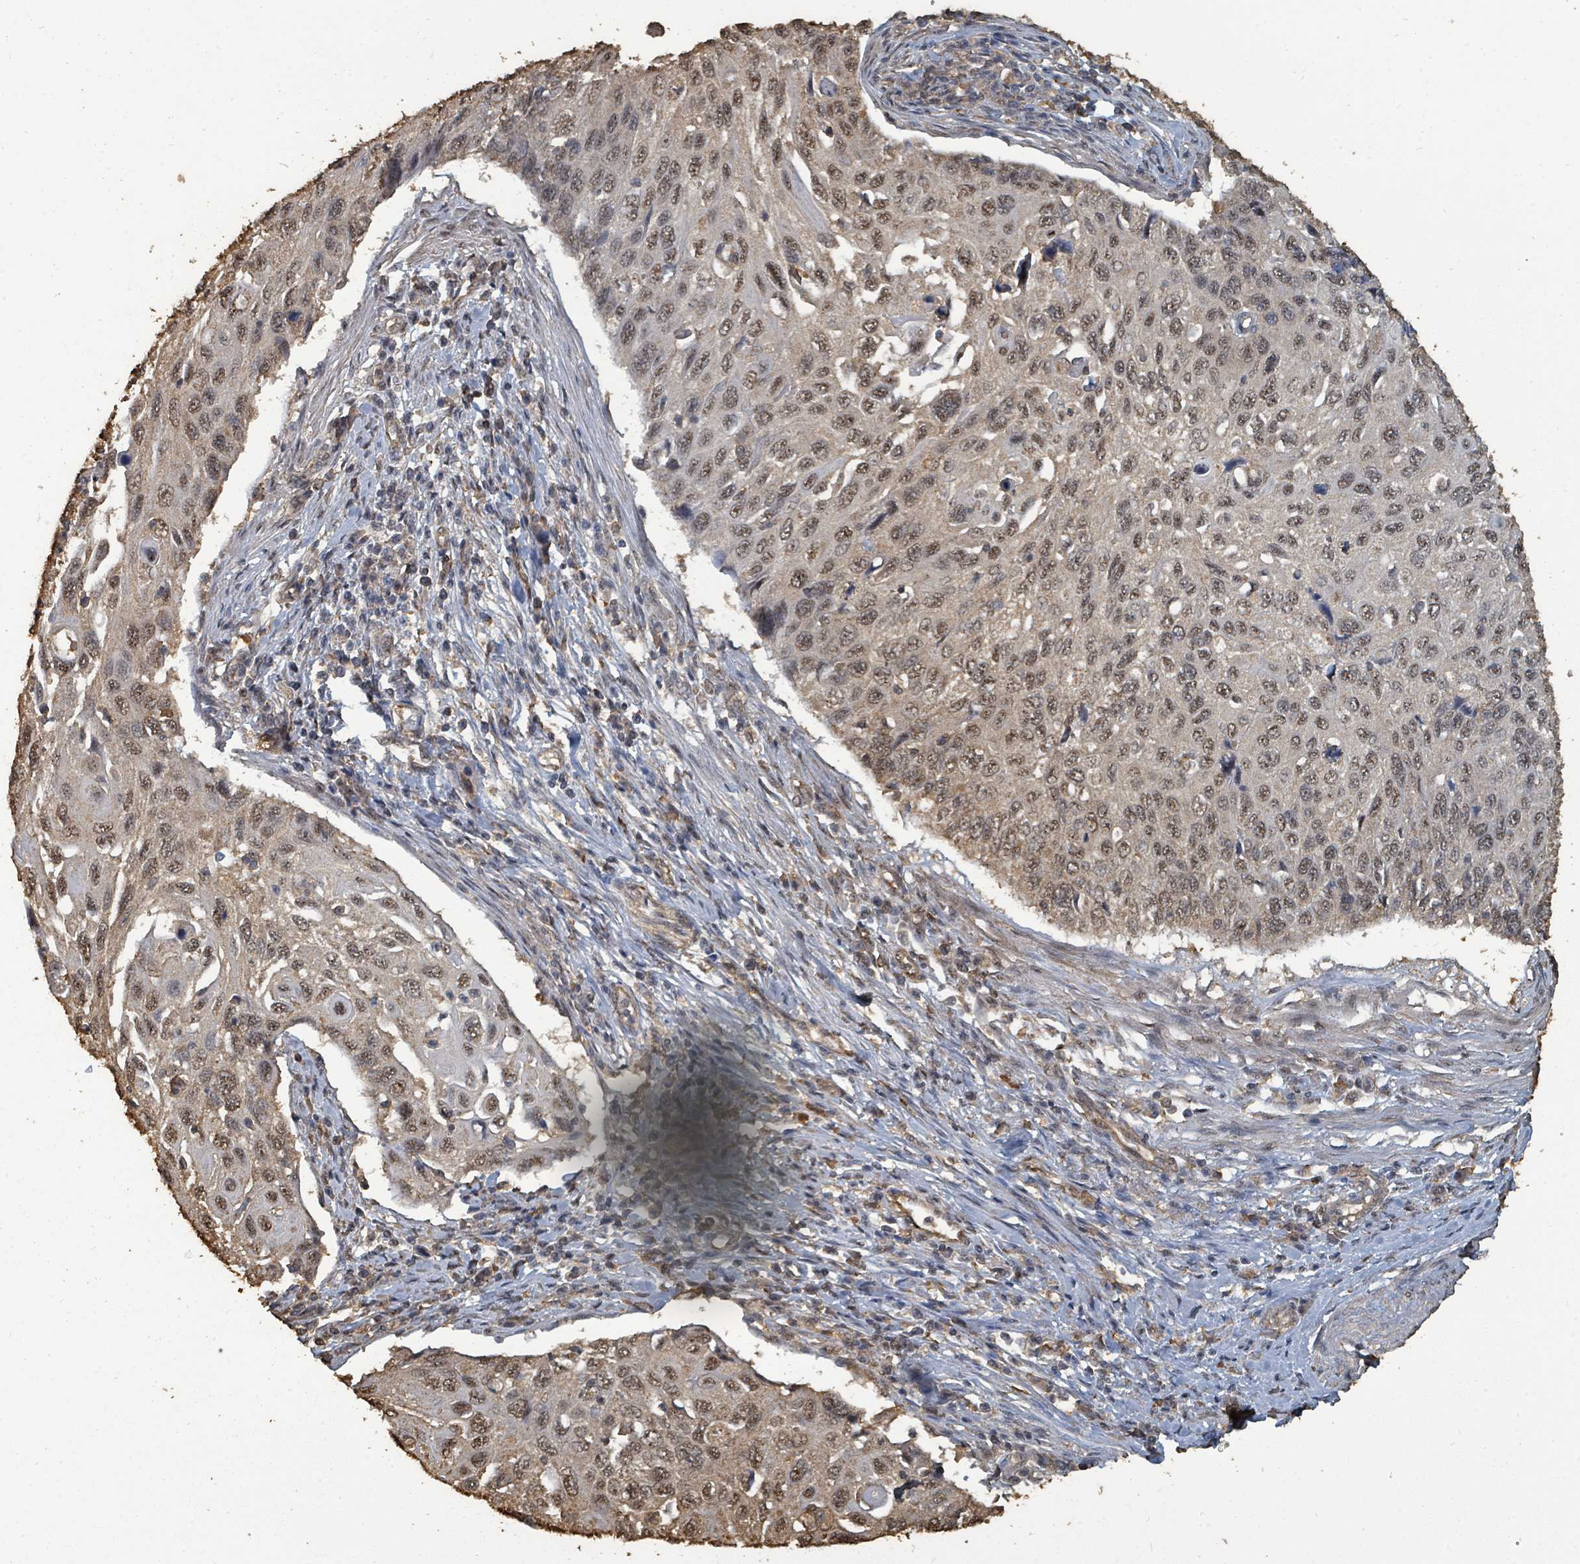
{"staining": {"intensity": "moderate", "quantity": ">75%", "location": "nuclear"}, "tissue": "cervical cancer", "cell_type": "Tumor cells", "image_type": "cancer", "snomed": [{"axis": "morphology", "description": "Squamous cell carcinoma, NOS"}, {"axis": "topography", "description": "Cervix"}], "caption": "Protein staining of cervical cancer tissue reveals moderate nuclear staining in approximately >75% of tumor cells. Using DAB (brown) and hematoxylin (blue) stains, captured at high magnification using brightfield microscopy.", "gene": "C6orf52", "patient": {"sex": "female", "age": 70}}